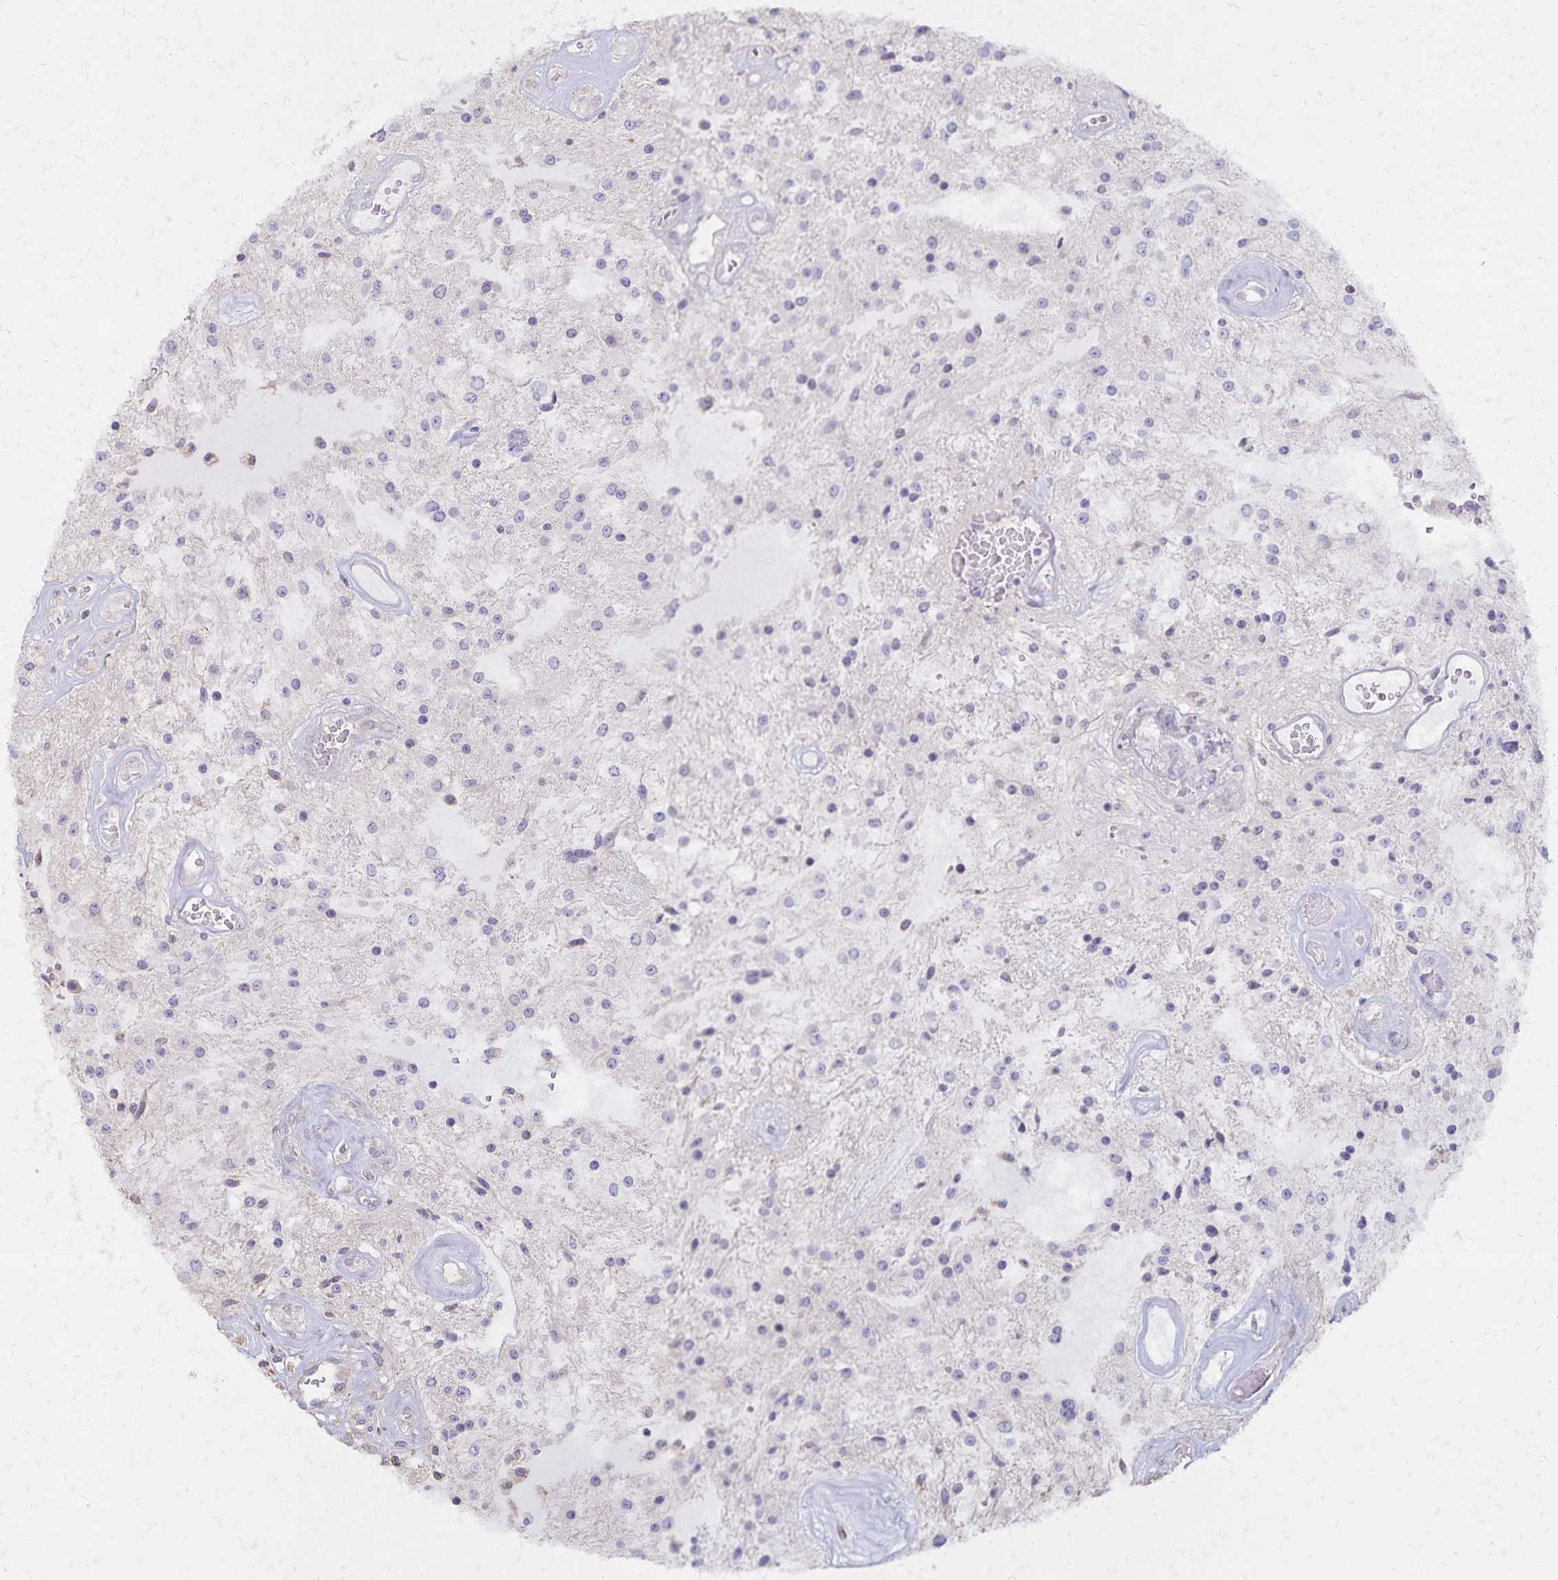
{"staining": {"intensity": "negative", "quantity": "none", "location": "none"}, "tissue": "glioma", "cell_type": "Tumor cells", "image_type": "cancer", "snomed": [{"axis": "morphology", "description": "Glioma, malignant, Low grade"}, {"axis": "topography", "description": "Cerebellum"}], "caption": "Immunohistochemistry of glioma shows no staining in tumor cells.", "gene": "KISS1", "patient": {"sex": "female", "age": 14}}